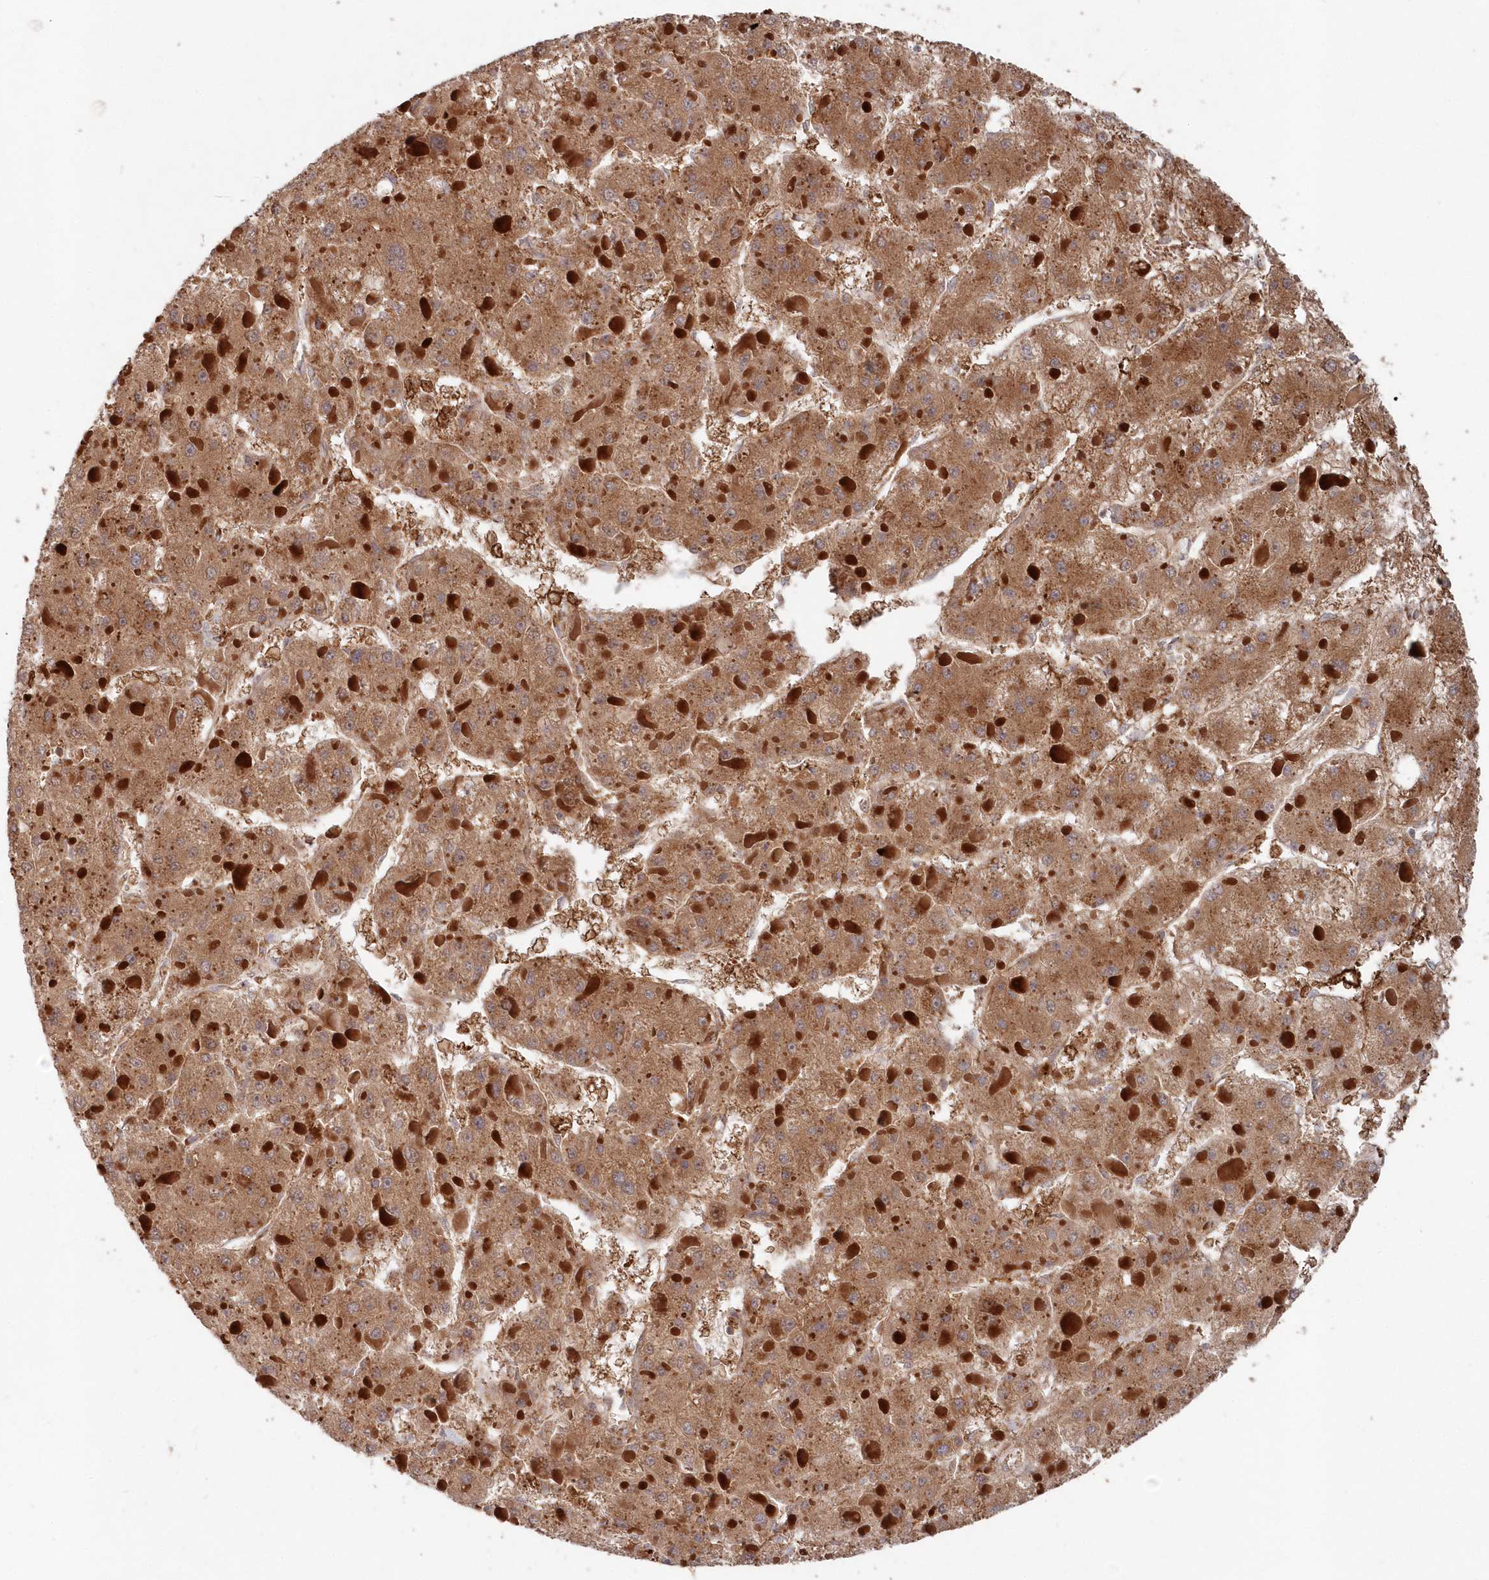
{"staining": {"intensity": "moderate", "quantity": ">75%", "location": "cytoplasmic/membranous"}, "tissue": "liver cancer", "cell_type": "Tumor cells", "image_type": "cancer", "snomed": [{"axis": "morphology", "description": "Carcinoma, Hepatocellular, NOS"}, {"axis": "topography", "description": "Liver"}], "caption": "Brown immunohistochemical staining in human liver cancer (hepatocellular carcinoma) exhibits moderate cytoplasmic/membranous staining in approximately >75% of tumor cells.", "gene": "ABHD14B", "patient": {"sex": "female", "age": 73}}